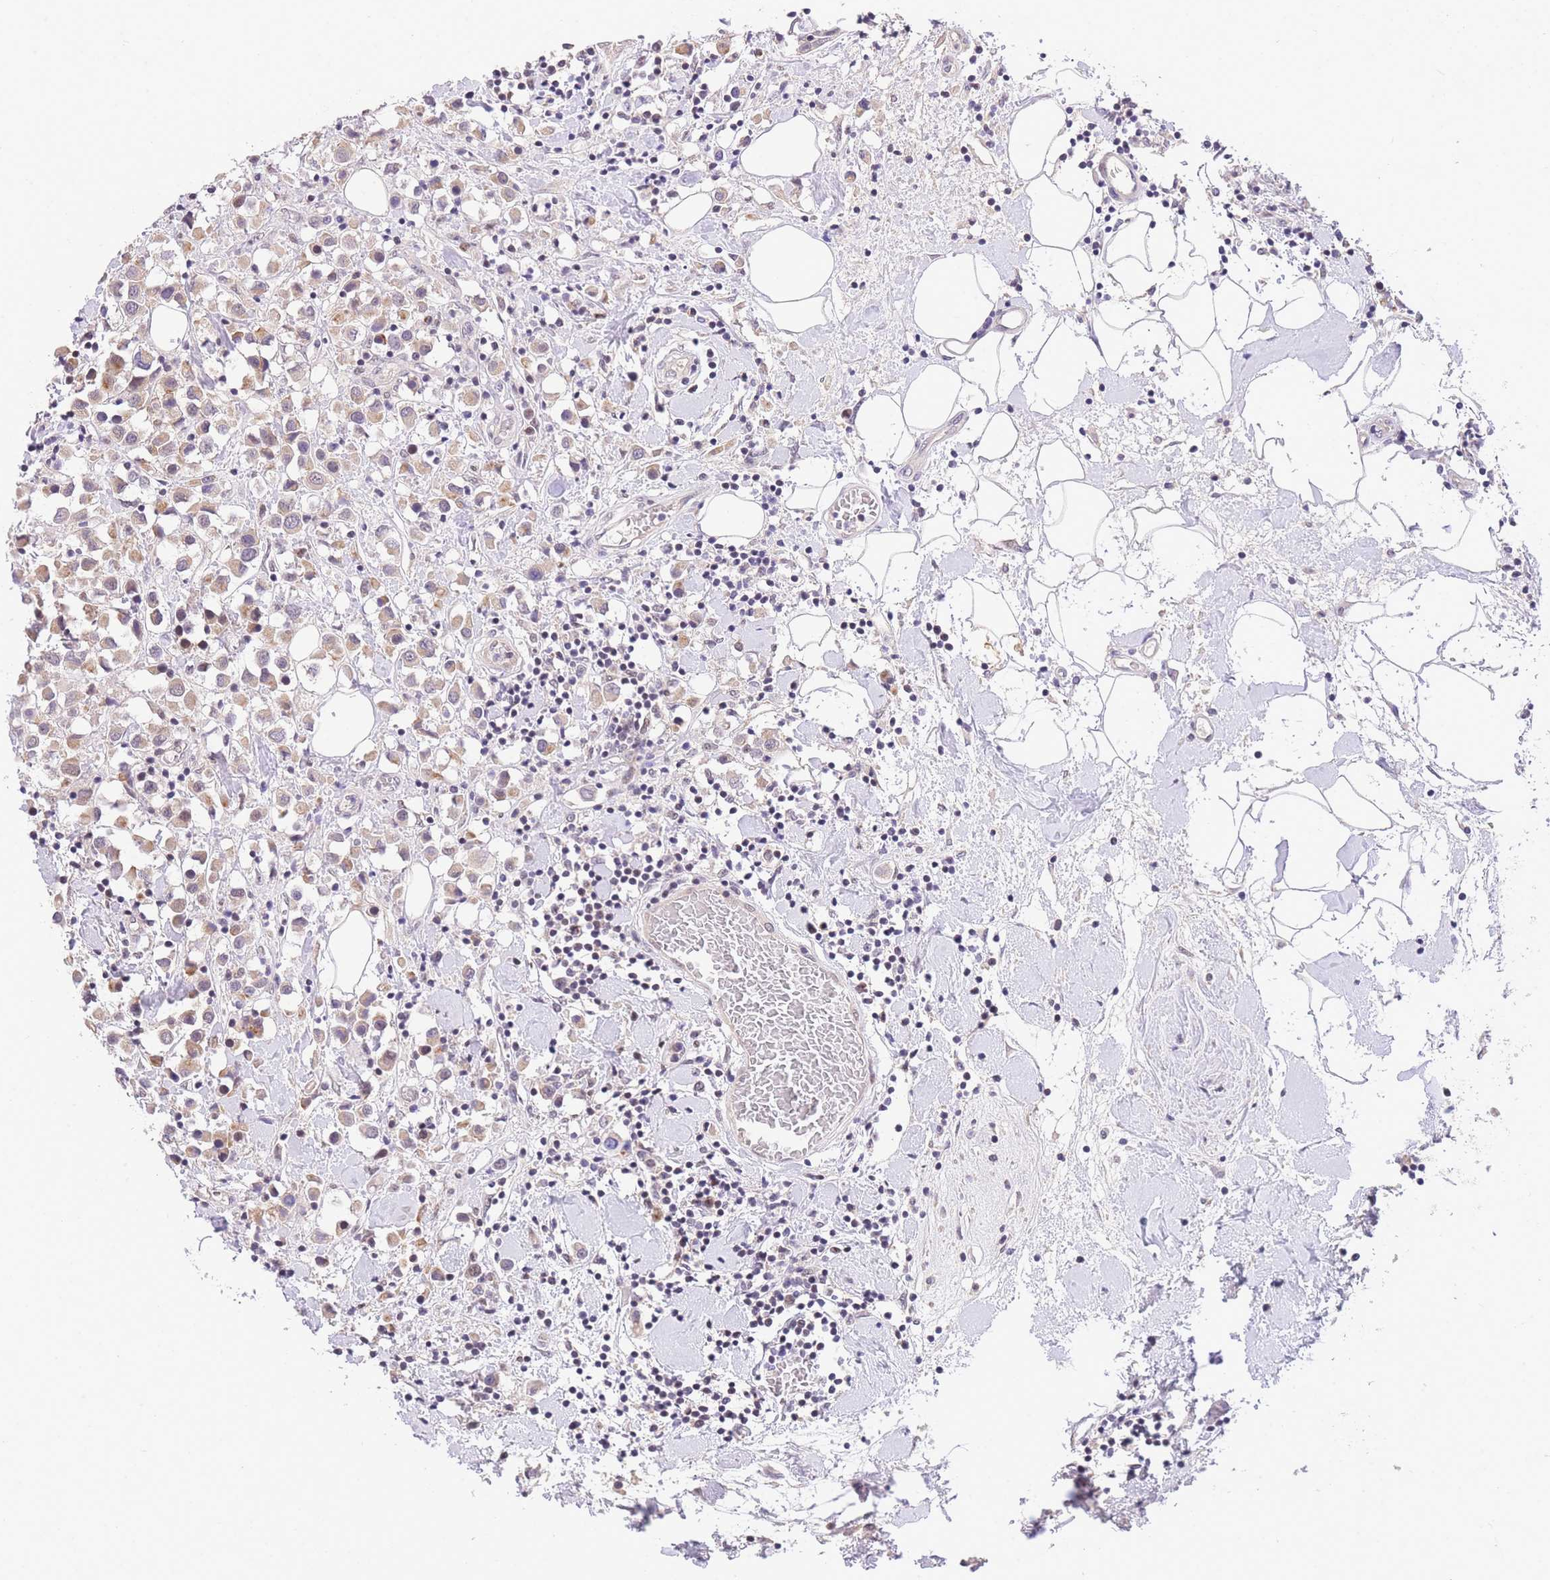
{"staining": {"intensity": "weak", "quantity": ">75%", "location": "cytoplasmic/membranous"}, "tissue": "breast cancer", "cell_type": "Tumor cells", "image_type": "cancer", "snomed": [{"axis": "morphology", "description": "Duct carcinoma"}, {"axis": "topography", "description": "Breast"}], "caption": "High-power microscopy captured an immunohistochemistry image of breast cancer (infiltrating ductal carcinoma), revealing weak cytoplasmic/membranous staining in approximately >75% of tumor cells. The staining is performed using DAB (3,3'-diaminobenzidine) brown chromogen to label protein expression. The nuclei are counter-stained blue using hematoxylin.", "gene": "SLC35F2", "patient": {"sex": "female", "age": 61}}